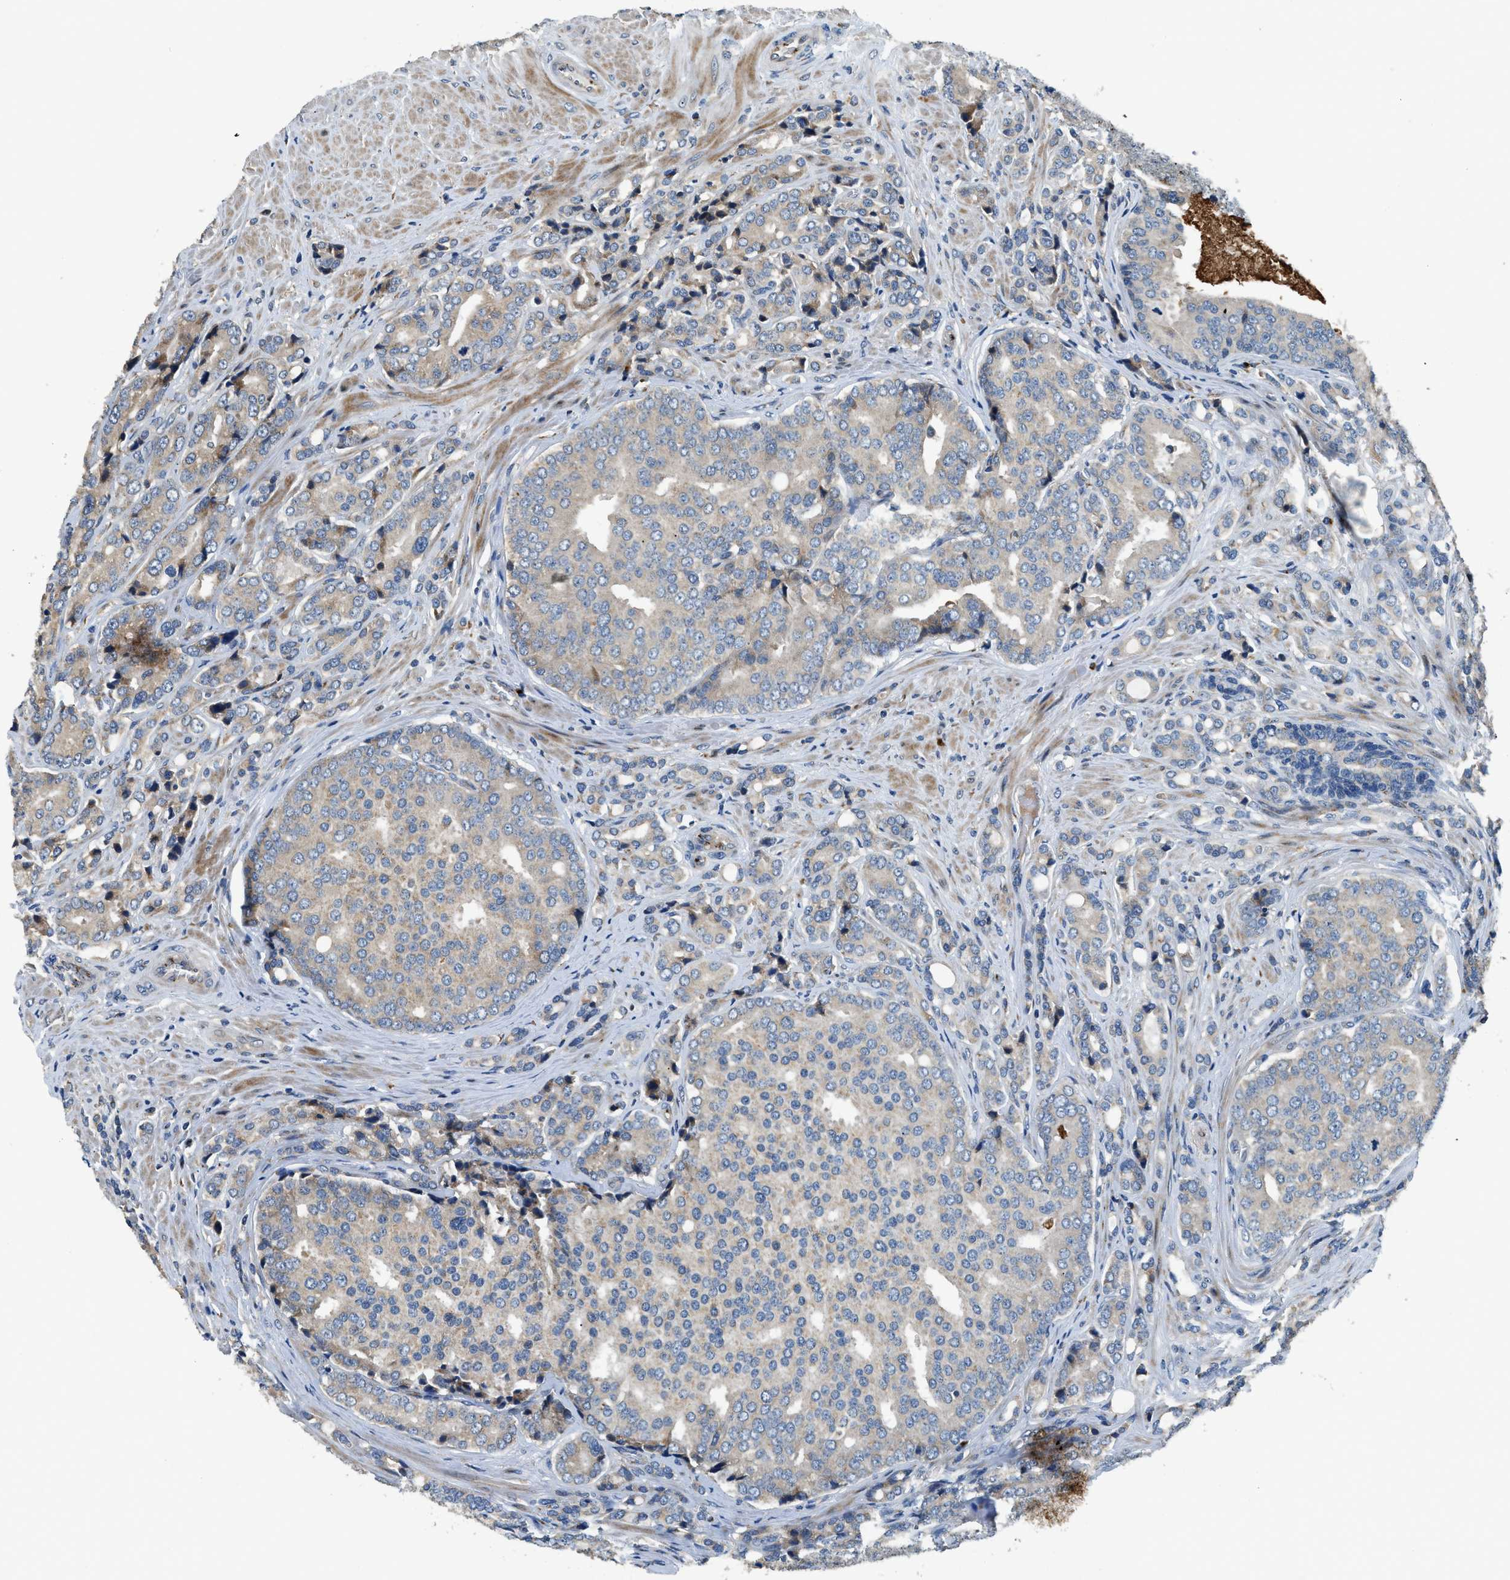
{"staining": {"intensity": "weak", "quantity": ">75%", "location": "cytoplasmic/membranous"}, "tissue": "prostate cancer", "cell_type": "Tumor cells", "image_type": "cancer", "snomed": [{"axis": "morphology", "description": "Adenocarcinoma, High grade"}, {"axis": "topography", "description": "Prostate"}], "caption": "Immunohistochemical staining of human prostate cancer (high-grade adenocarcinoma) reveals low levels of weak cytoplasmic/membranous protein positivity in approximately >75% of tumor cells.", "gene": "FUT8", "patient": {"sex": "male", "age": 50}}